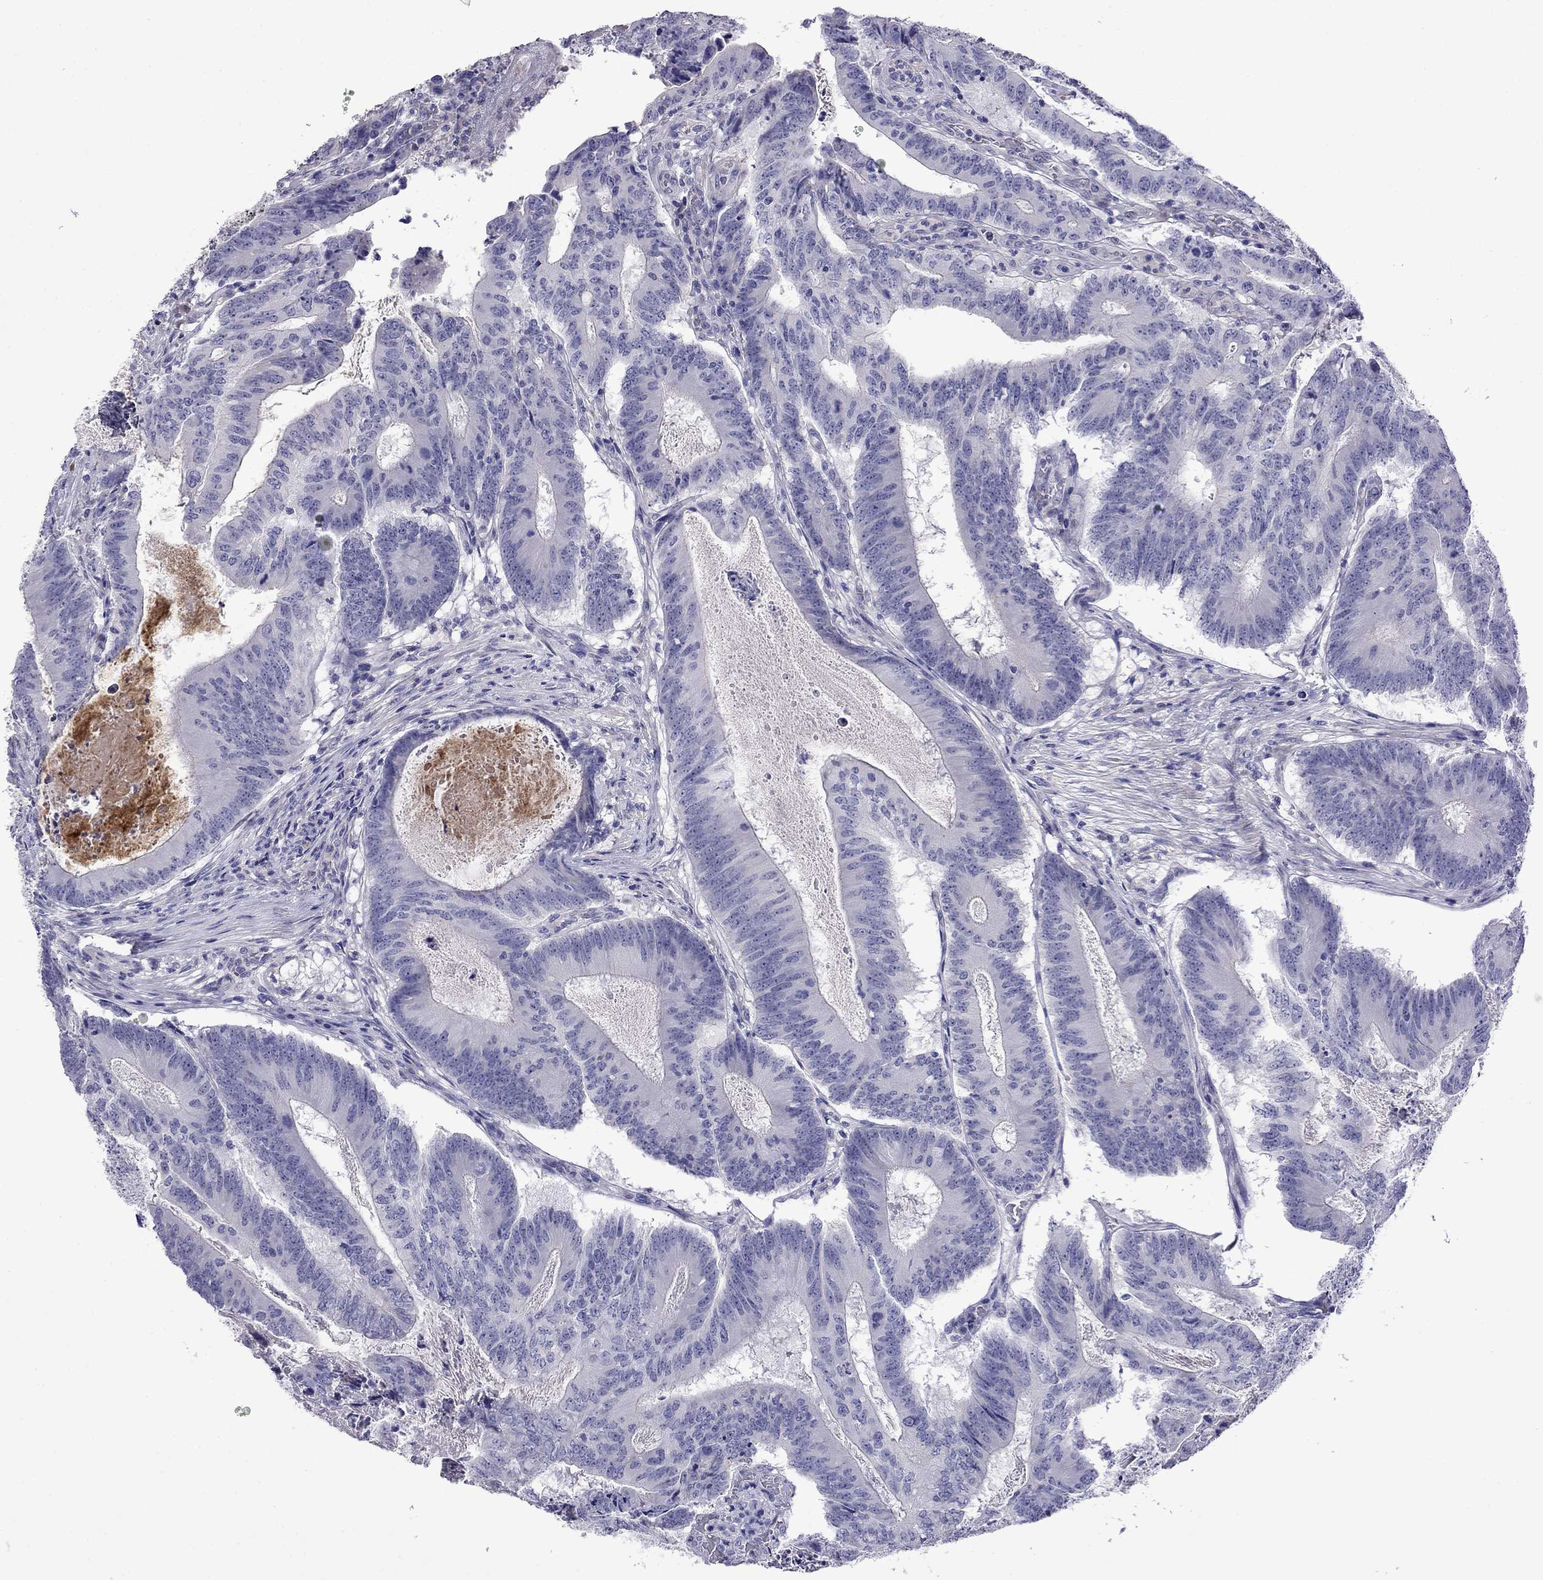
{"staining": {"intensity": "negative", "quantity": "none", "location": "none"}, "tissue": "colorectal cancer", "cell_type": "Tumor cells", "image_type": "cancer", "snomed": [{"axis": "morphology", "description": "Adenocarcinoma, NOS"}, {"axis": "topography", "description": "Colon"}], "caption": "Photomicrograph shows no protein positivity in tumor cells of colorectal adenocarcinoma tissue. Nuclei are stained in blue.", "gene": "STAR", "patient": {"sex": "female", "age": 70}}